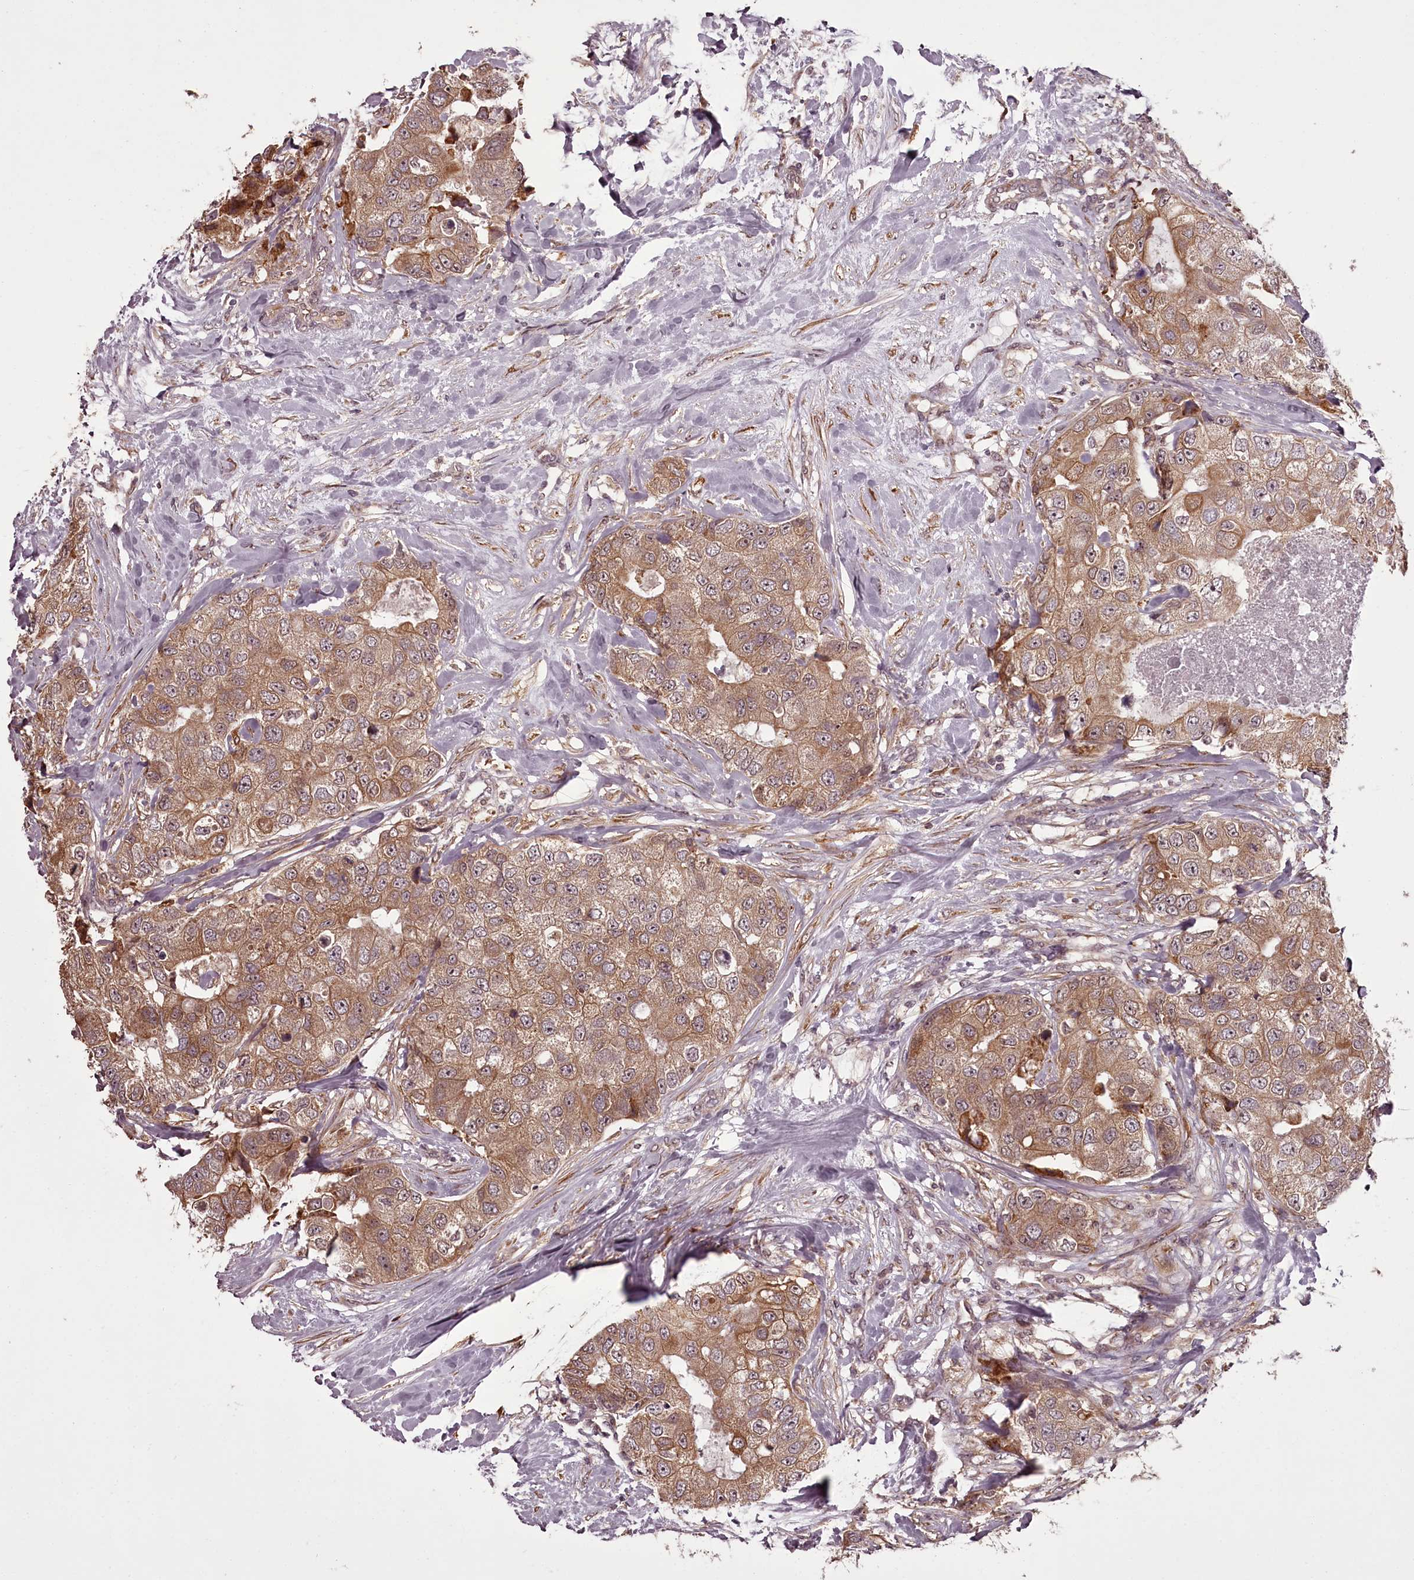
{"staining": {"intensity": "moderate", "quantity": ">75%", "location": "cytoplasmic/membranous"}, "tissue": "breast cancer", "cell_type": "Tumor cells", "image_type": "cancer", "snomed": [{"axis": "morphology", "description": "Duct carcinoma"}, {"axis": "topography", "description": "Breast"}], "caption": "An image of infiltrating ductal carcinoma (breast) stained for a protein exhibits moderate cytoplasmic/membranous brown staining in tumor cells. The staining was performed using DAB (3,3'-diaminobenzidine) to visualize the protein expression in brown, while the nuclei were stained in blue with hematoxylin (Magnification: 20x).", "gene": "CCDC92", "patient": {"sex": "female", "age": 62}}